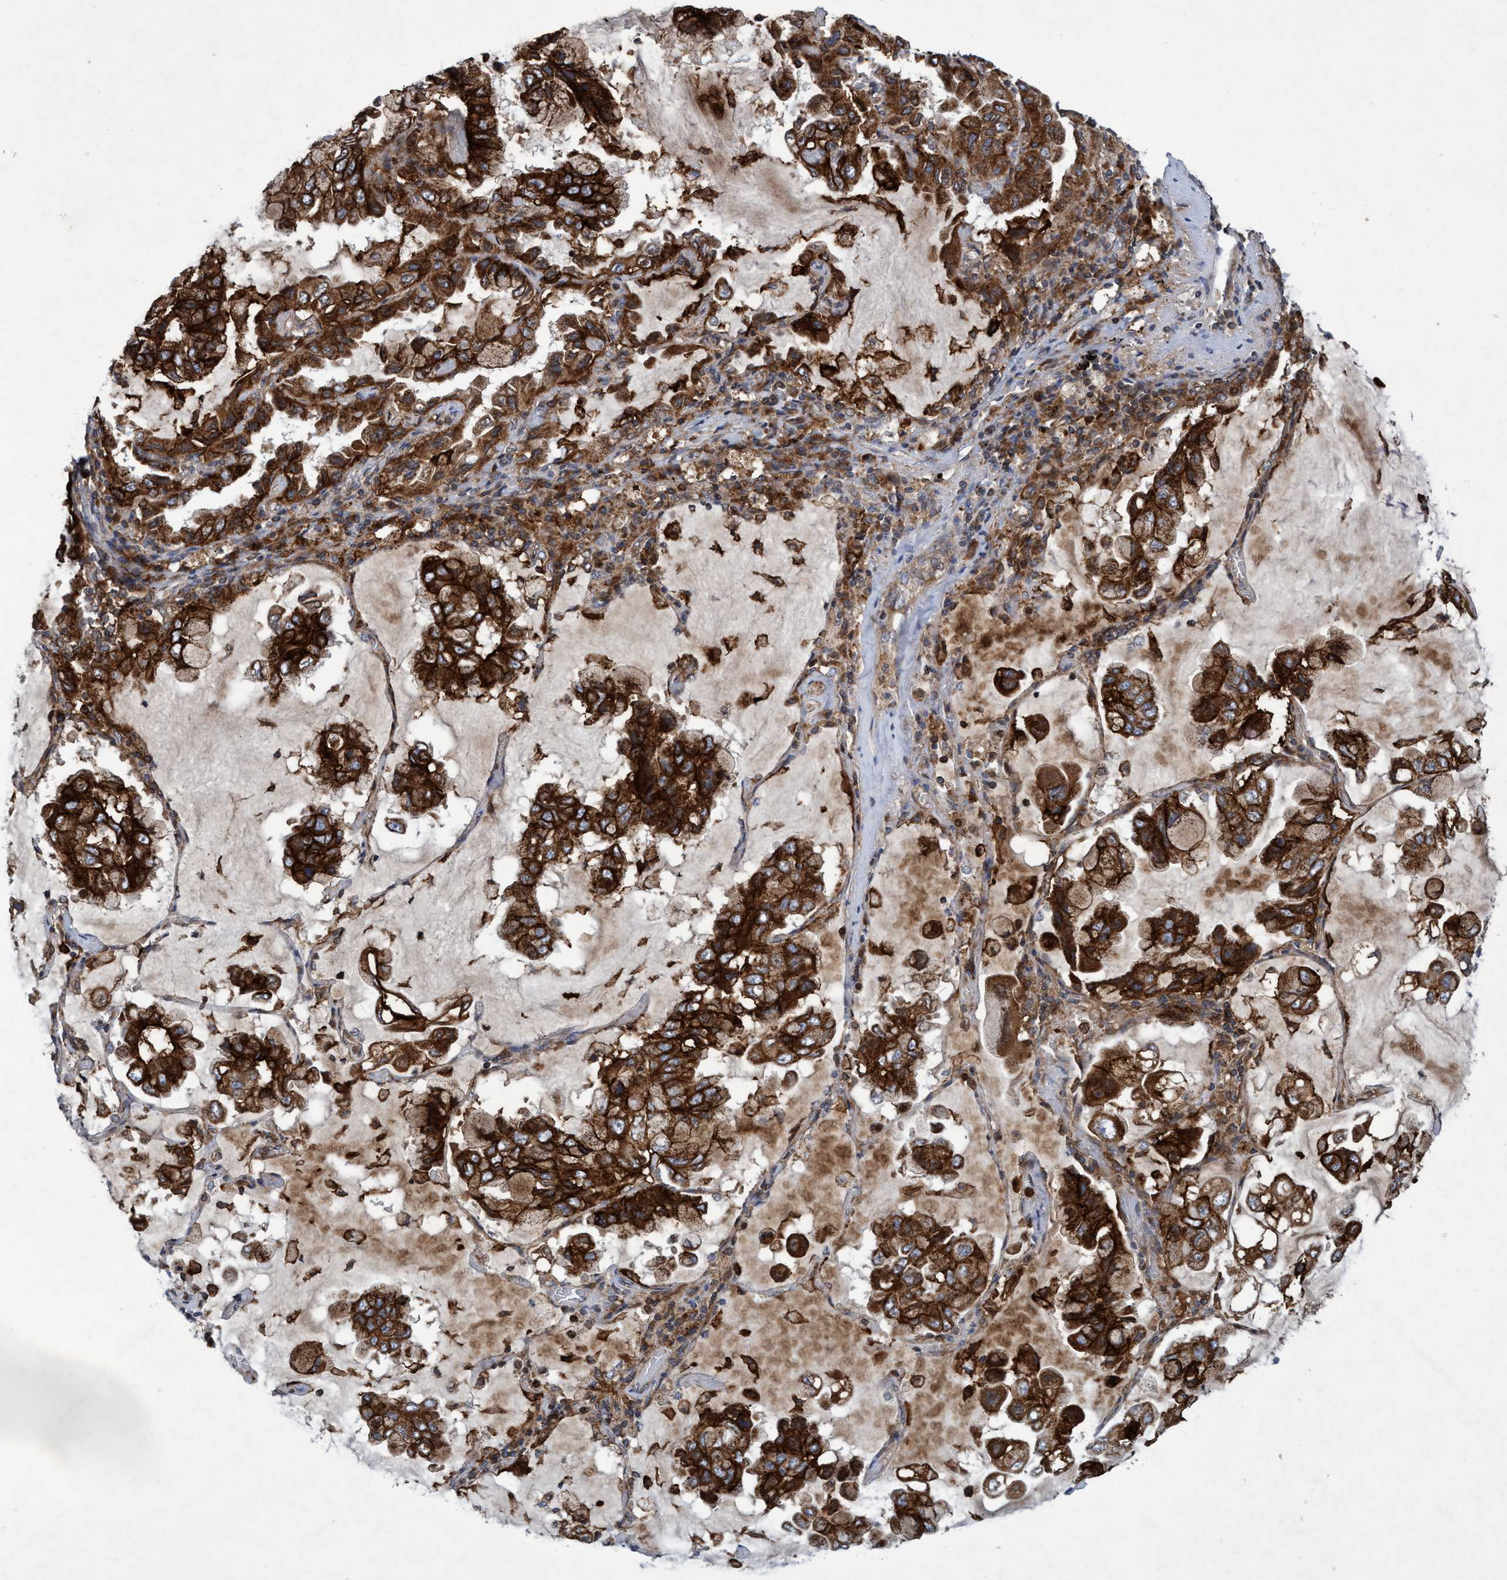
{"staining": {"intensity": "strong", "quantity": ">75%", "location": "cytoplasmic/membranous"}, "tissue": "lung cancer", "cell_type": "Tumor cells", "image_type": "cancer", "snomed": [{"axis": "morphology", "description": "Adenocarcinoma, NOS"}, {"axis": "topography", "description": "Lung"}], "caption": "Tumor cells exhibit high levels of strong cytoplasmic/membranous positivity in approximately >75% of cells in human lung cancer. (DAB IHC, brown staining for protein, blue staining for nuclei).", "gene": "SLC16A3", "patient": {"sex": "male", "age": 64}}